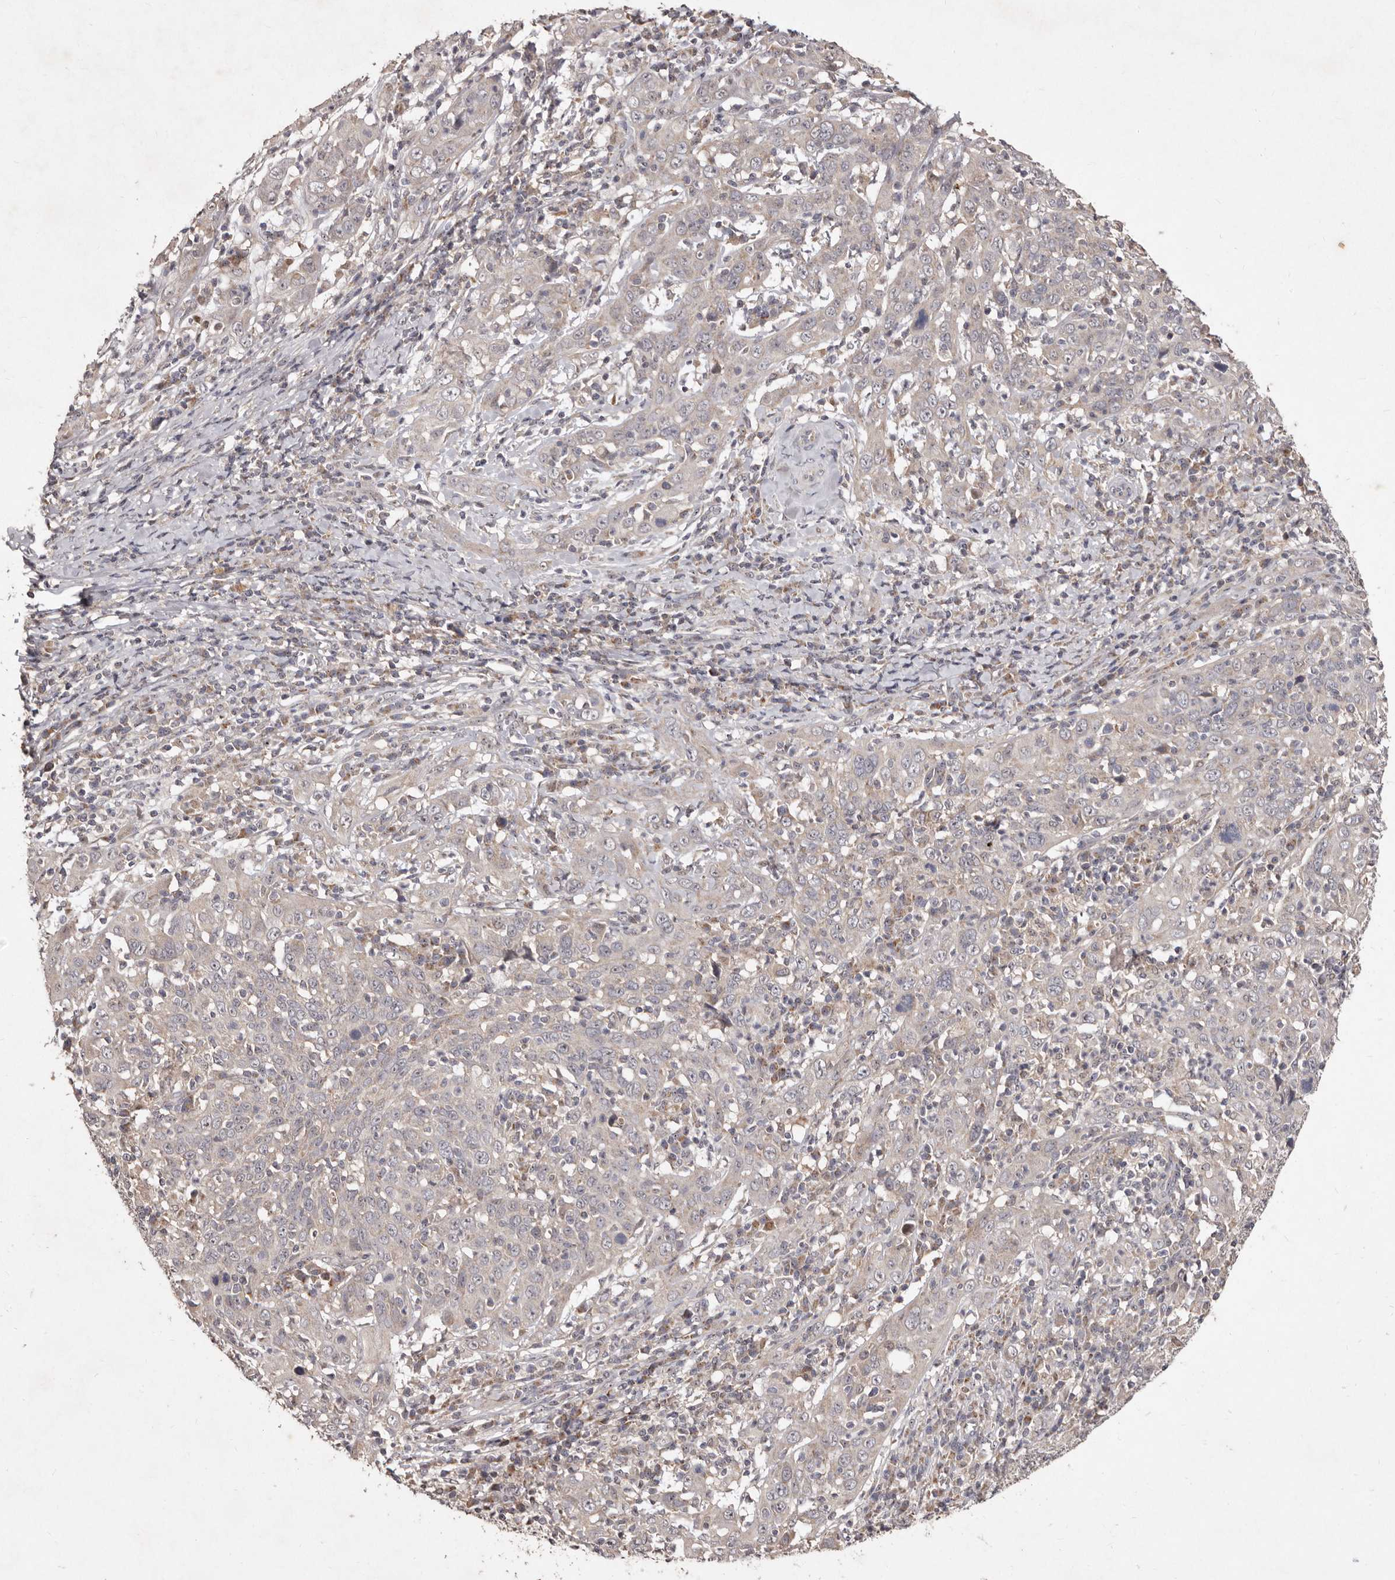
{"staining": {"intensity": "negative", "quantity": "none", "location": "none"}, "tissue": "cervical cancer", "cell_type": "Tumor cells", "image_type": "cancer", "snomed": [{"axis": "morphology", "description": "Squamous cell carcinoma, NOS"}, {"axis": "topography", "description": "Cervix"}], "caption": "High power microscopy micrograph of an immunohistochemistry photomicrograph of cervical cancer (squamous cell carcinoma), revealing no significant positivity in tumor cells.", "gene": "FLAD1", "patient": {"sex": "female", "age": 46}}